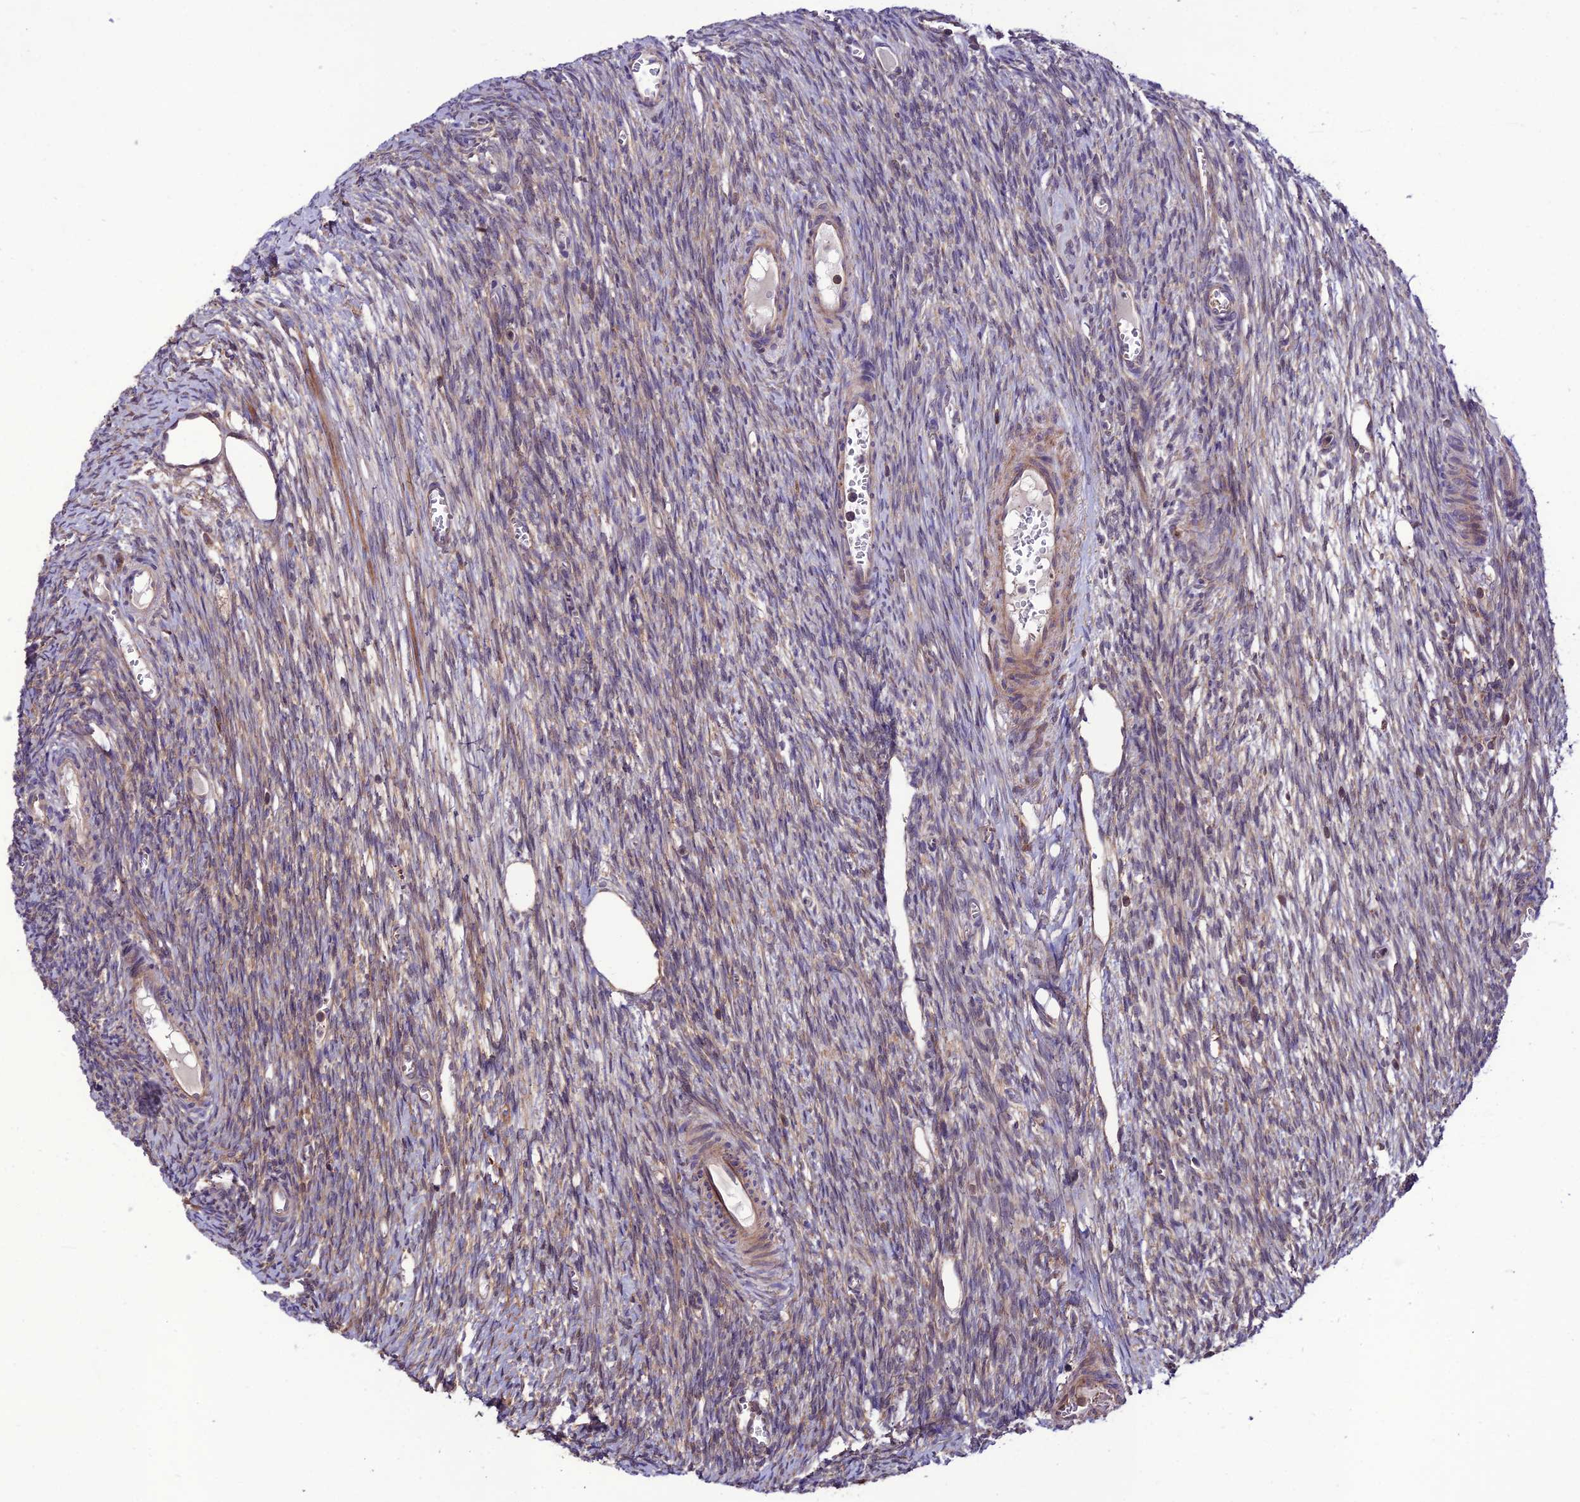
{"staining": {"intensity": "moderate", "quantity": ">75%", "location": "cytoplasmic/membranous"}, "tissue": "ovary", "cell_type": "Follicle cells", "image_type": "normal", "snomed": [{"axis": "morphology", "description": "Normal tissue, NOS"}, {"axis": "topography", "description": "Ovary"}], "caption": "Protein analysis of normal ovary shows moderate cytoplasmic/membranous staining in about >75% of follicle cells.", "gene": "PPIL3", "patient": {"sex": "female", "age": 44}}